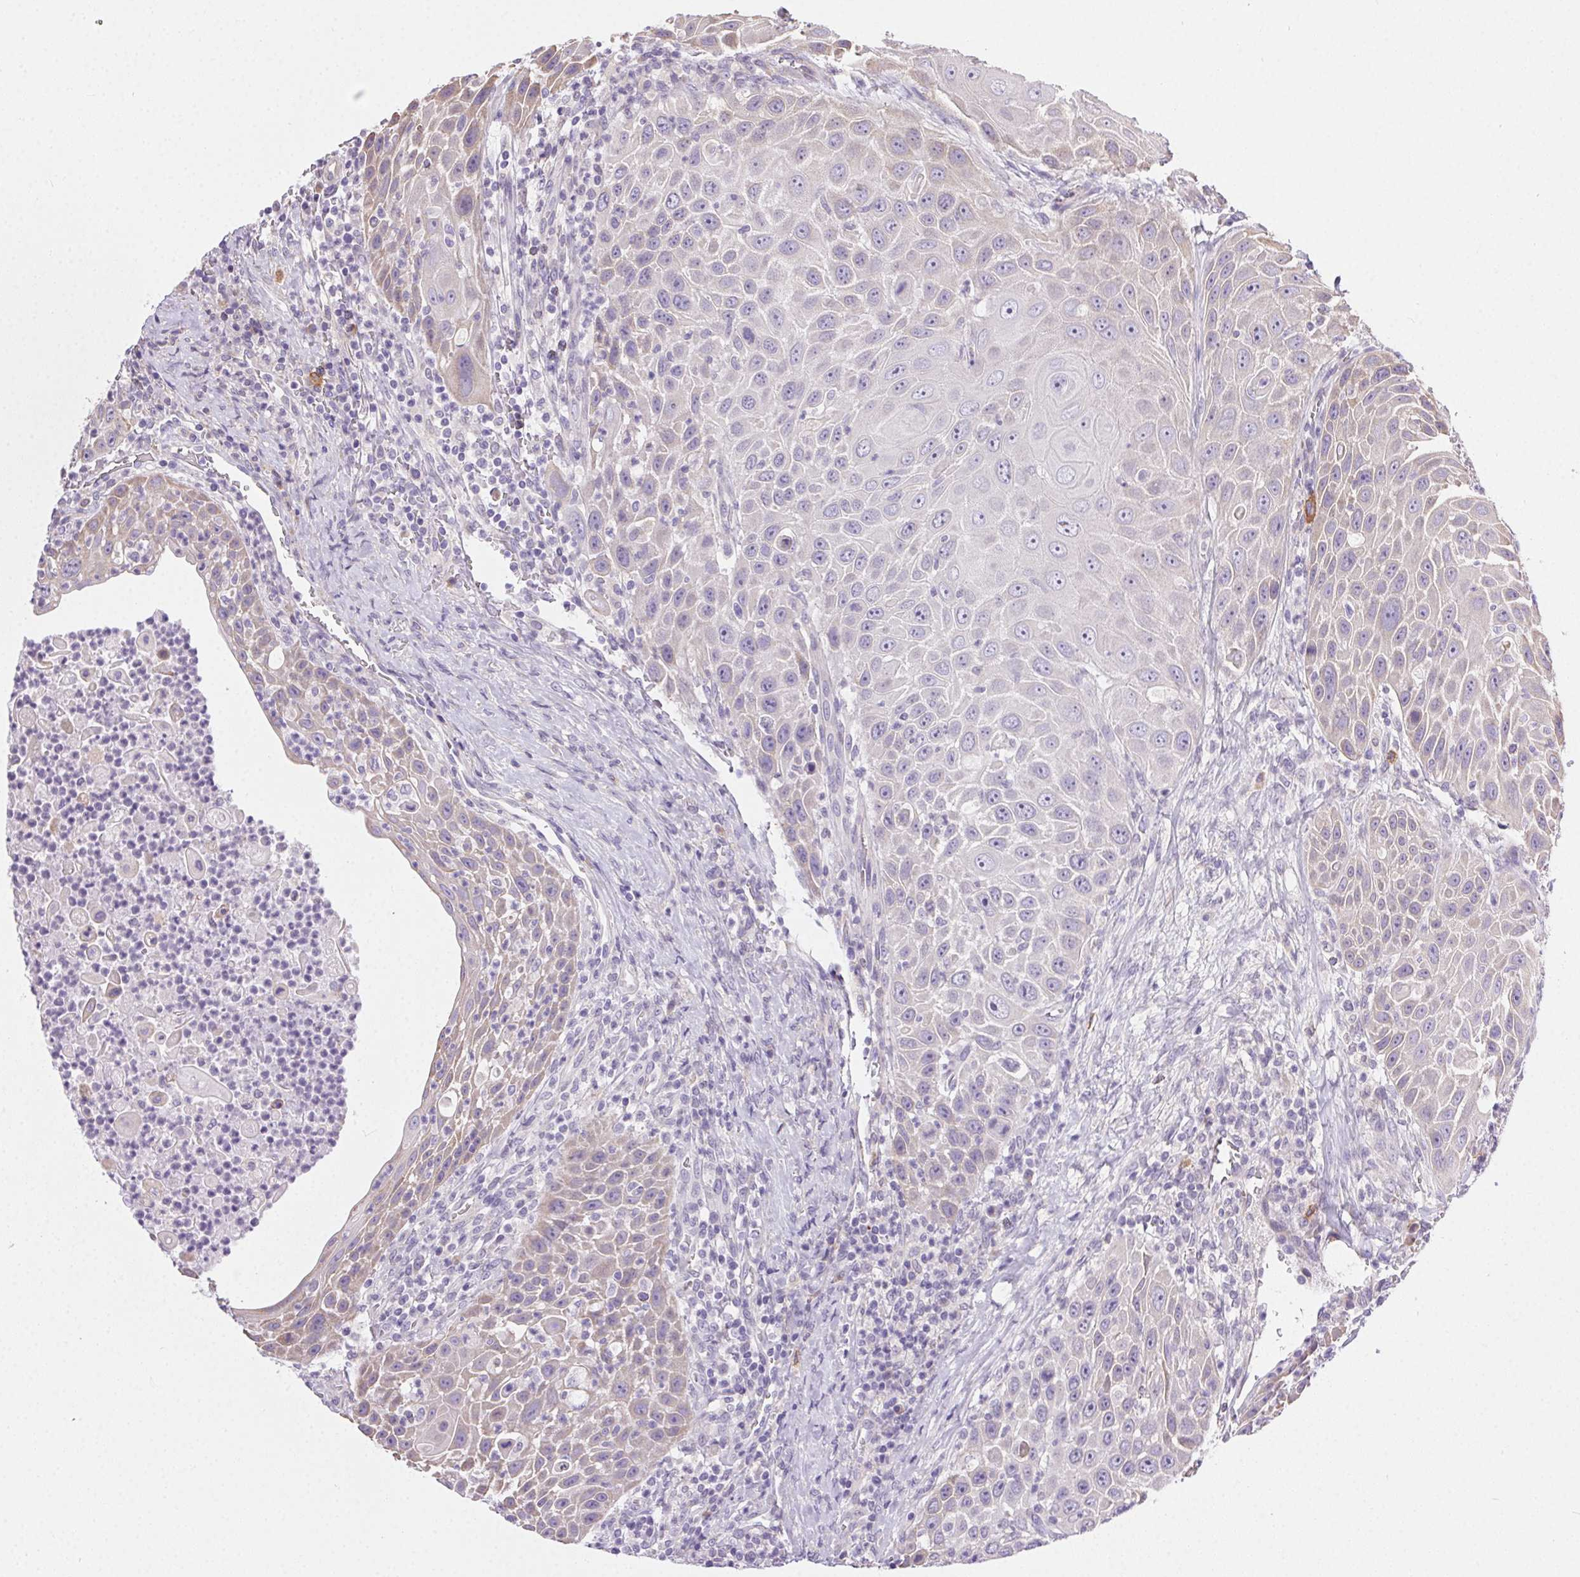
{"staining": {"intensity": "negative", "quantity": "none", "location": "none"}, "tissue": "head and neck cancer", "cell_type": "Tumor cells", "image_type": "cancer", "snomed": [{"axis": "morphology", "description": "Squamous cell carcinoma, NOS"}, {"axis": "topography", "description": "Head-Neck"}], "caption": "Head and neck squamous cell carcinoma was stained to show a protein in brown. There is no significant staining in tumor cells.", "gene": "SNX31", "patient": {"sex": "male", "age": 69}}